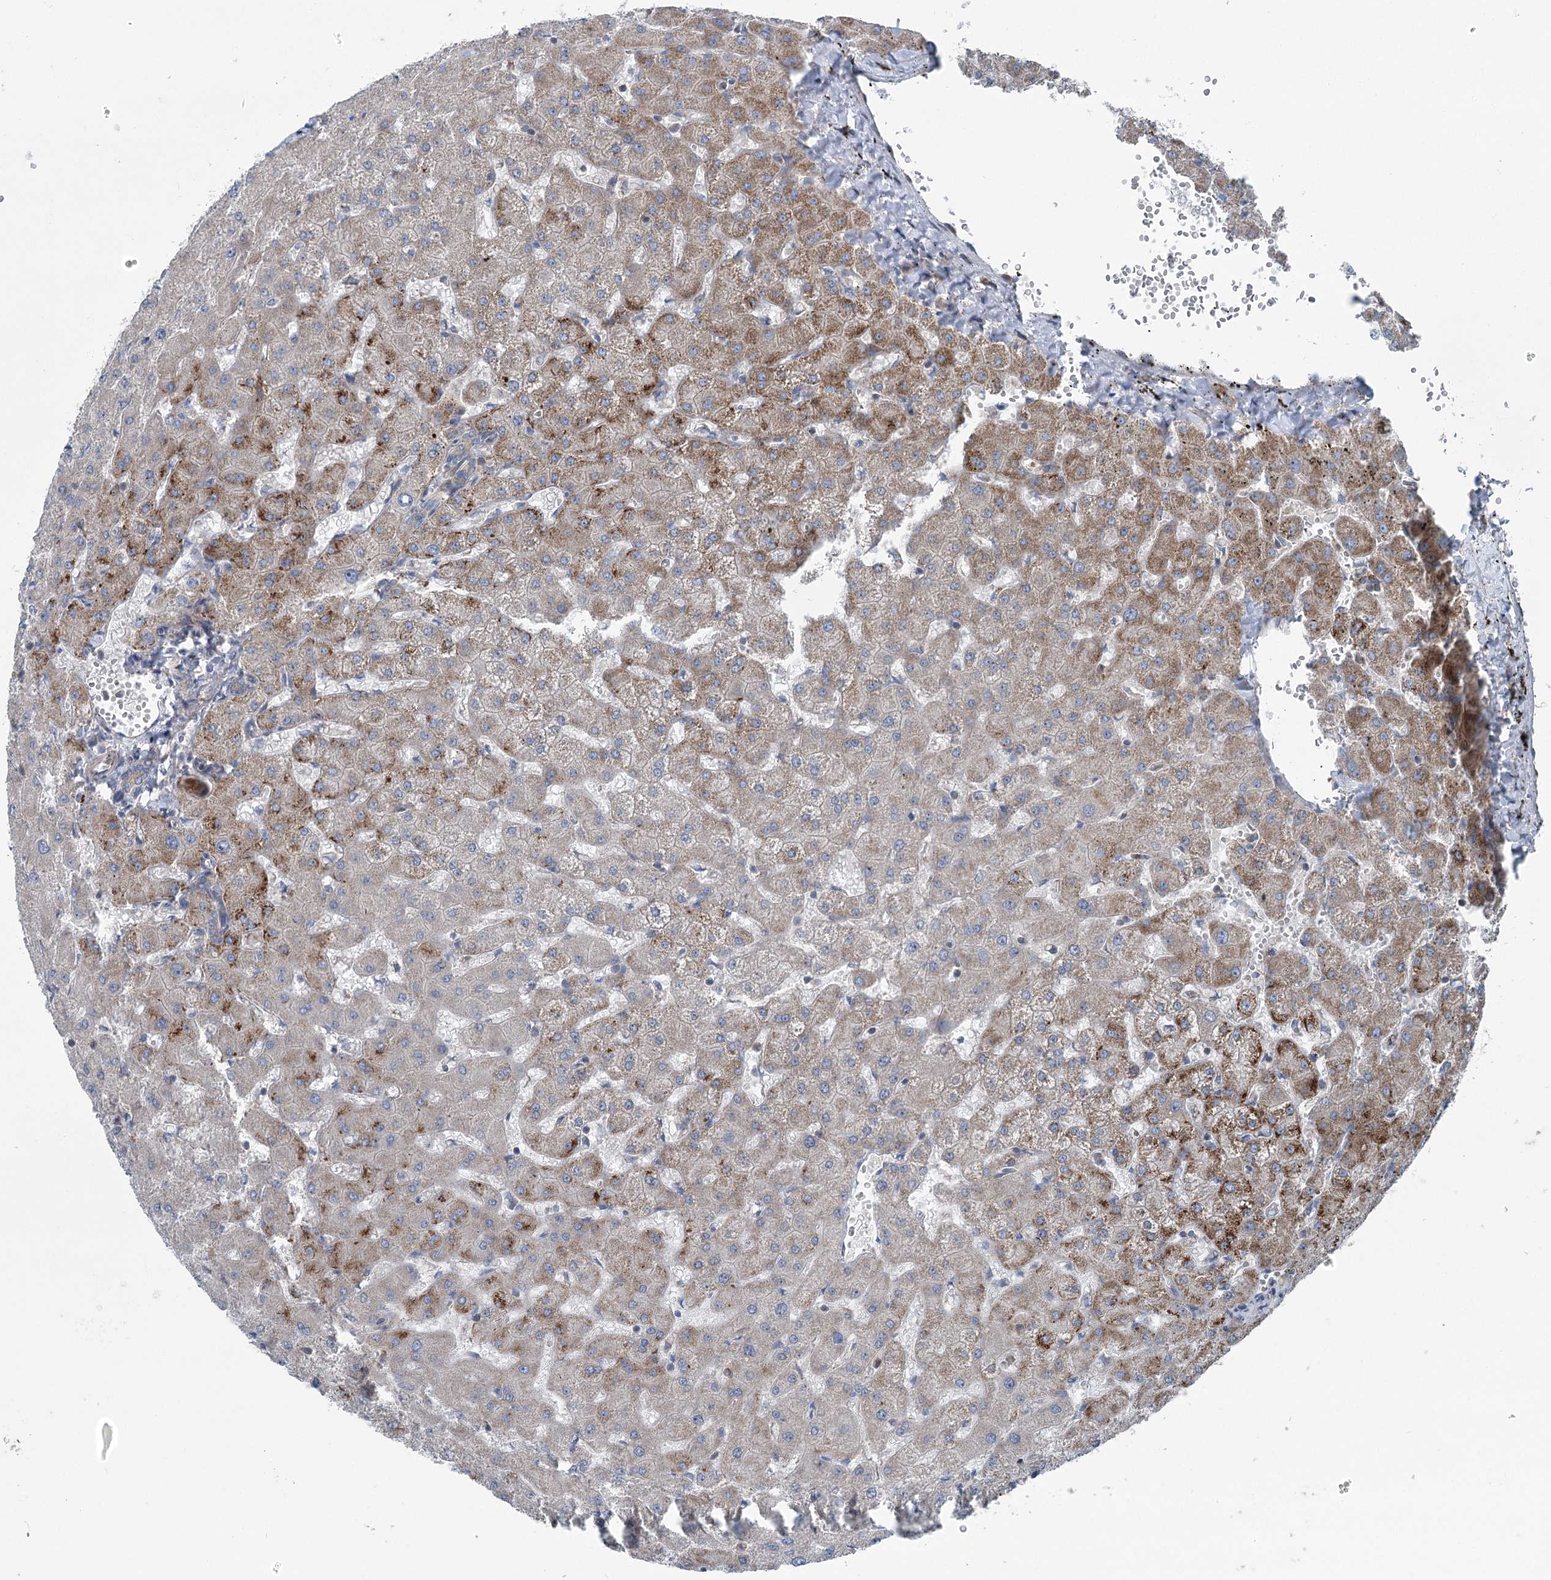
{"staining": {"intensity": "negative", "quantity": "none", "location": "none"}, "tissue": "liver", "cell_type": "Cholangiocytes", "image_type": "normal", "snomed": [{"axis": "morphology", "description": "Normal tissue, NOS"}, {"axis": "topography", "description": "Liver"}], "caption": "Cholangiocytes show no significant protein staining in normal liver. The staining was performed using DAB (3,3'-diaminobenzidine) to visualize the protein expression in brown, while the nuclei were stained in blue with hematoxylin (Magnification: 20x).", "gene": "MARK2", "patient": {"sex": "female", "age": 63}}